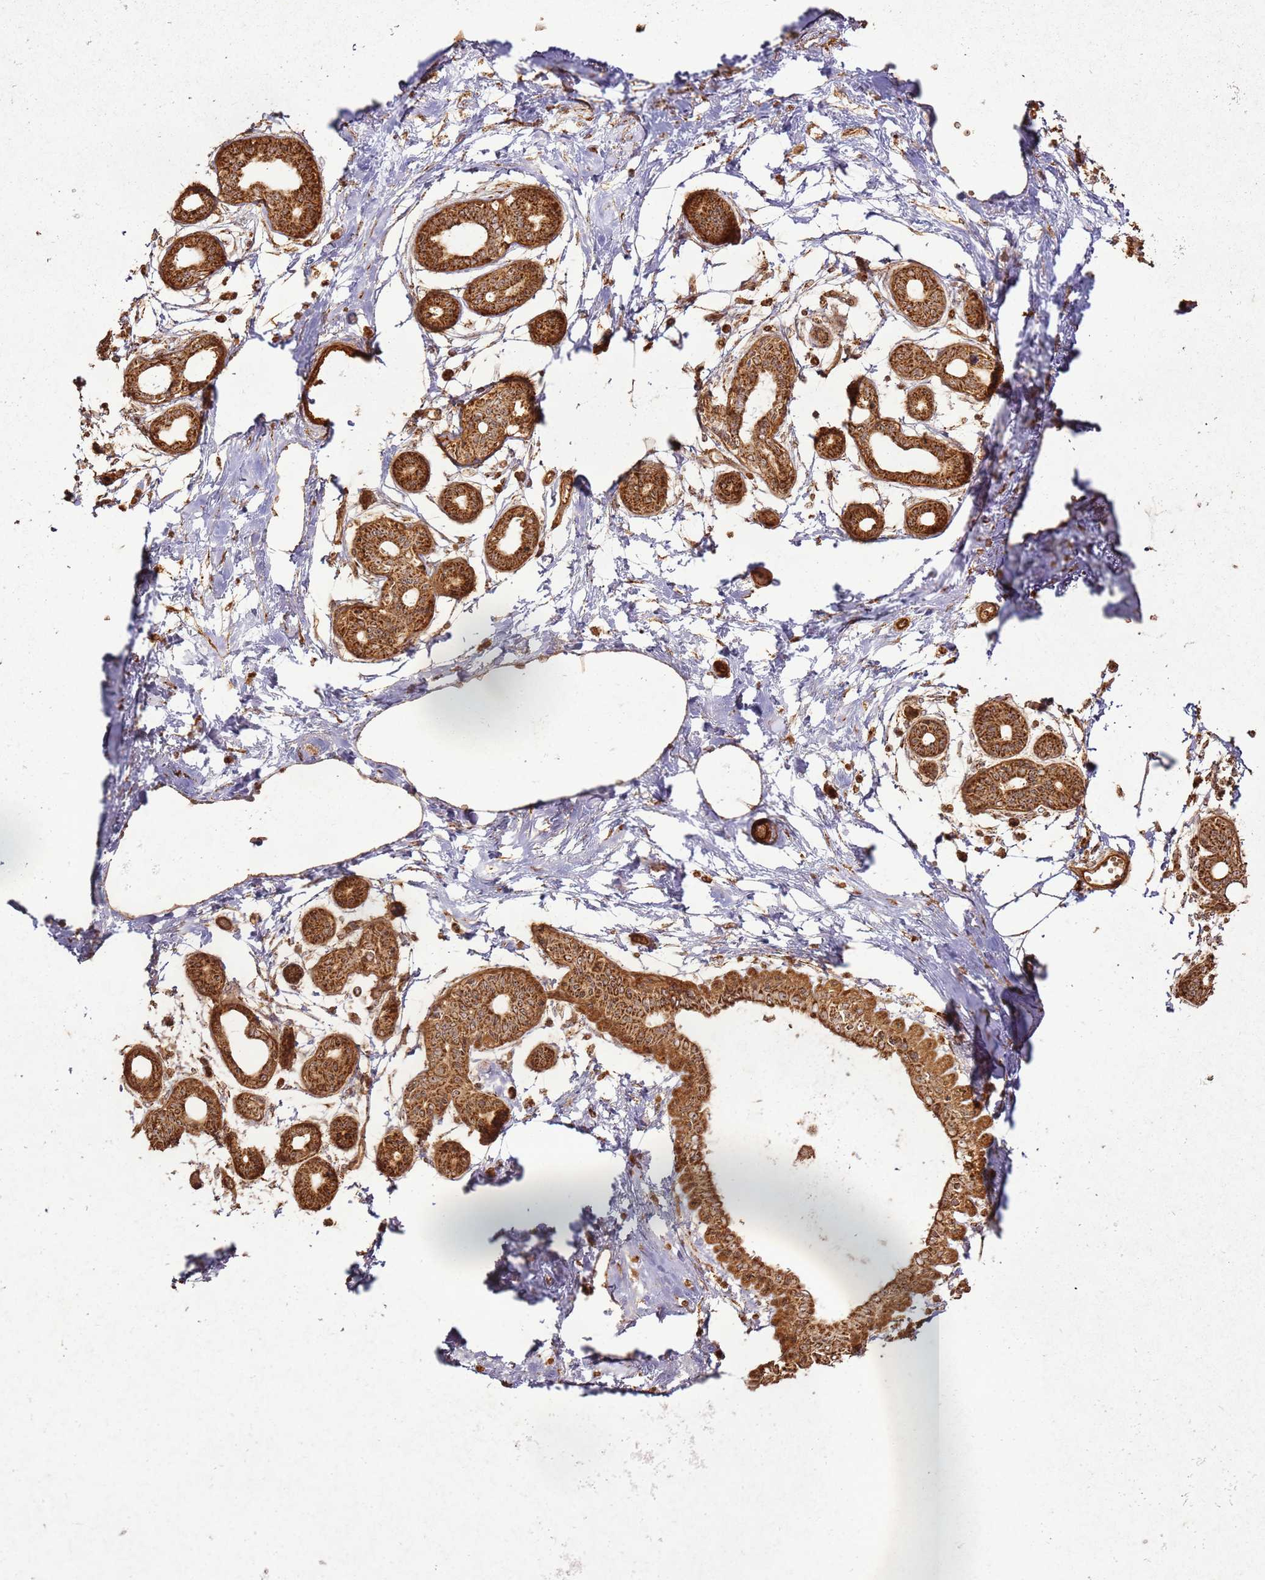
{"staining": {"intensity": "moderate", "quantity": ">75%", "location": "cytoplasmic/membranous"}, "tissue": "breast", "cell_type": "Adipocytes", "image_type": "normal", "snomed": [{"axis": "morphology", "description": "Normal tissue, NOS"}, {"axis": "topography", "description": "Breast"}], "caption": "Human breast stained with a brown dye shows moderate cytoplasmic/membranous positive staining in about >75% of adipocytes.", "gene": "MRPS6", "patient": {"sex": "female", "age": 45}}